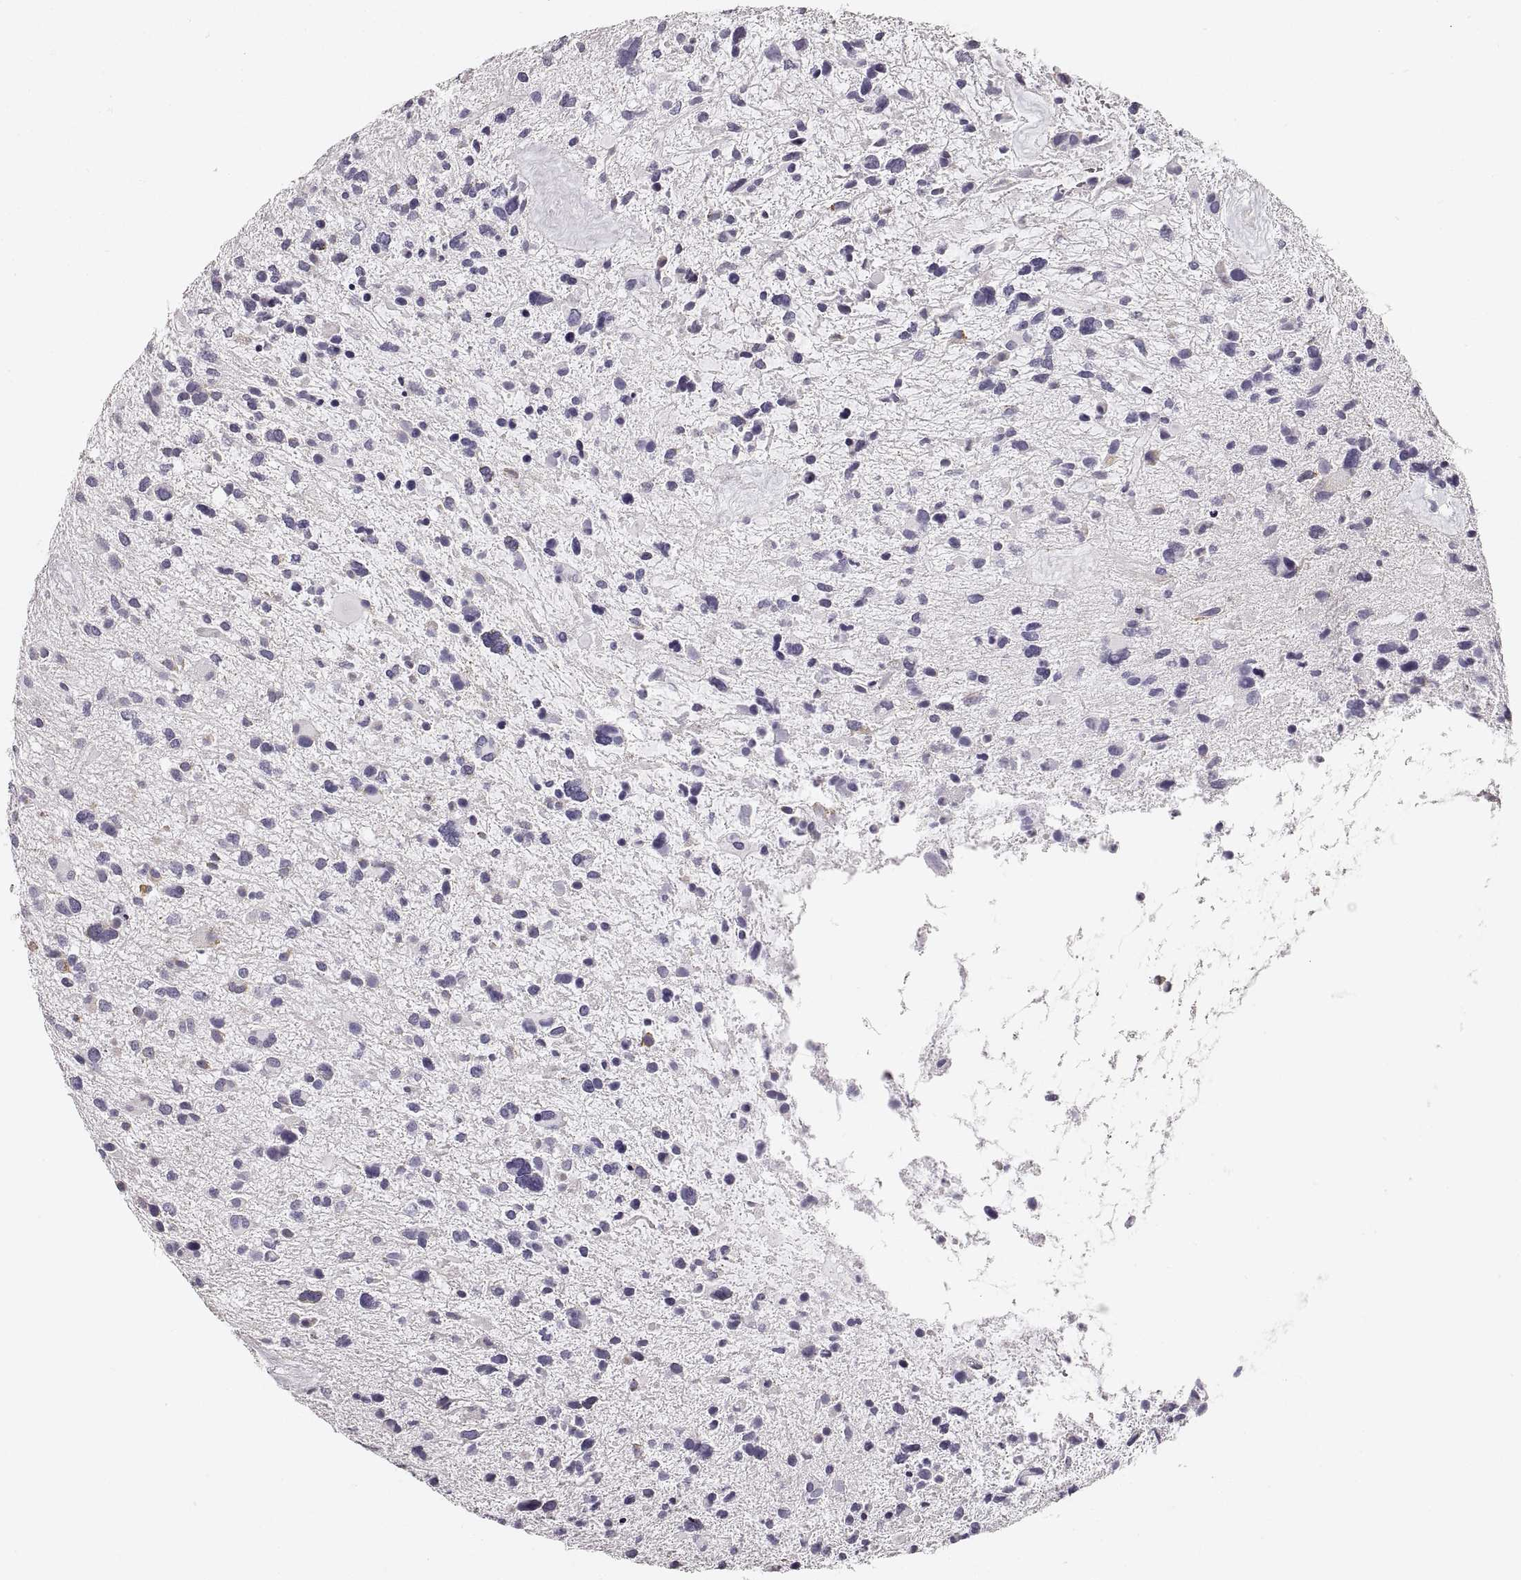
{"staining": {"intensity": "negative", "quantity": "none", "location": "none"}, "tissue": "glioma", "cell_type": "Tumor cells", "image_type": "cancer", "snomed": [{"axis": "morphology", "description": "Glioma, malignant, High grade"}, {"axis": "topography", "description": "Brain"}], "caption": "The IHC photomicrograph has no significant staining in tumor cells of glioma tissue. (DAB (3,3'-diaminobenzidine) immunohistochemistry (IHC) with hematoxylin counter stain).", "gene": "RDH13", "patient": {"sex": "female", "age": 11}}